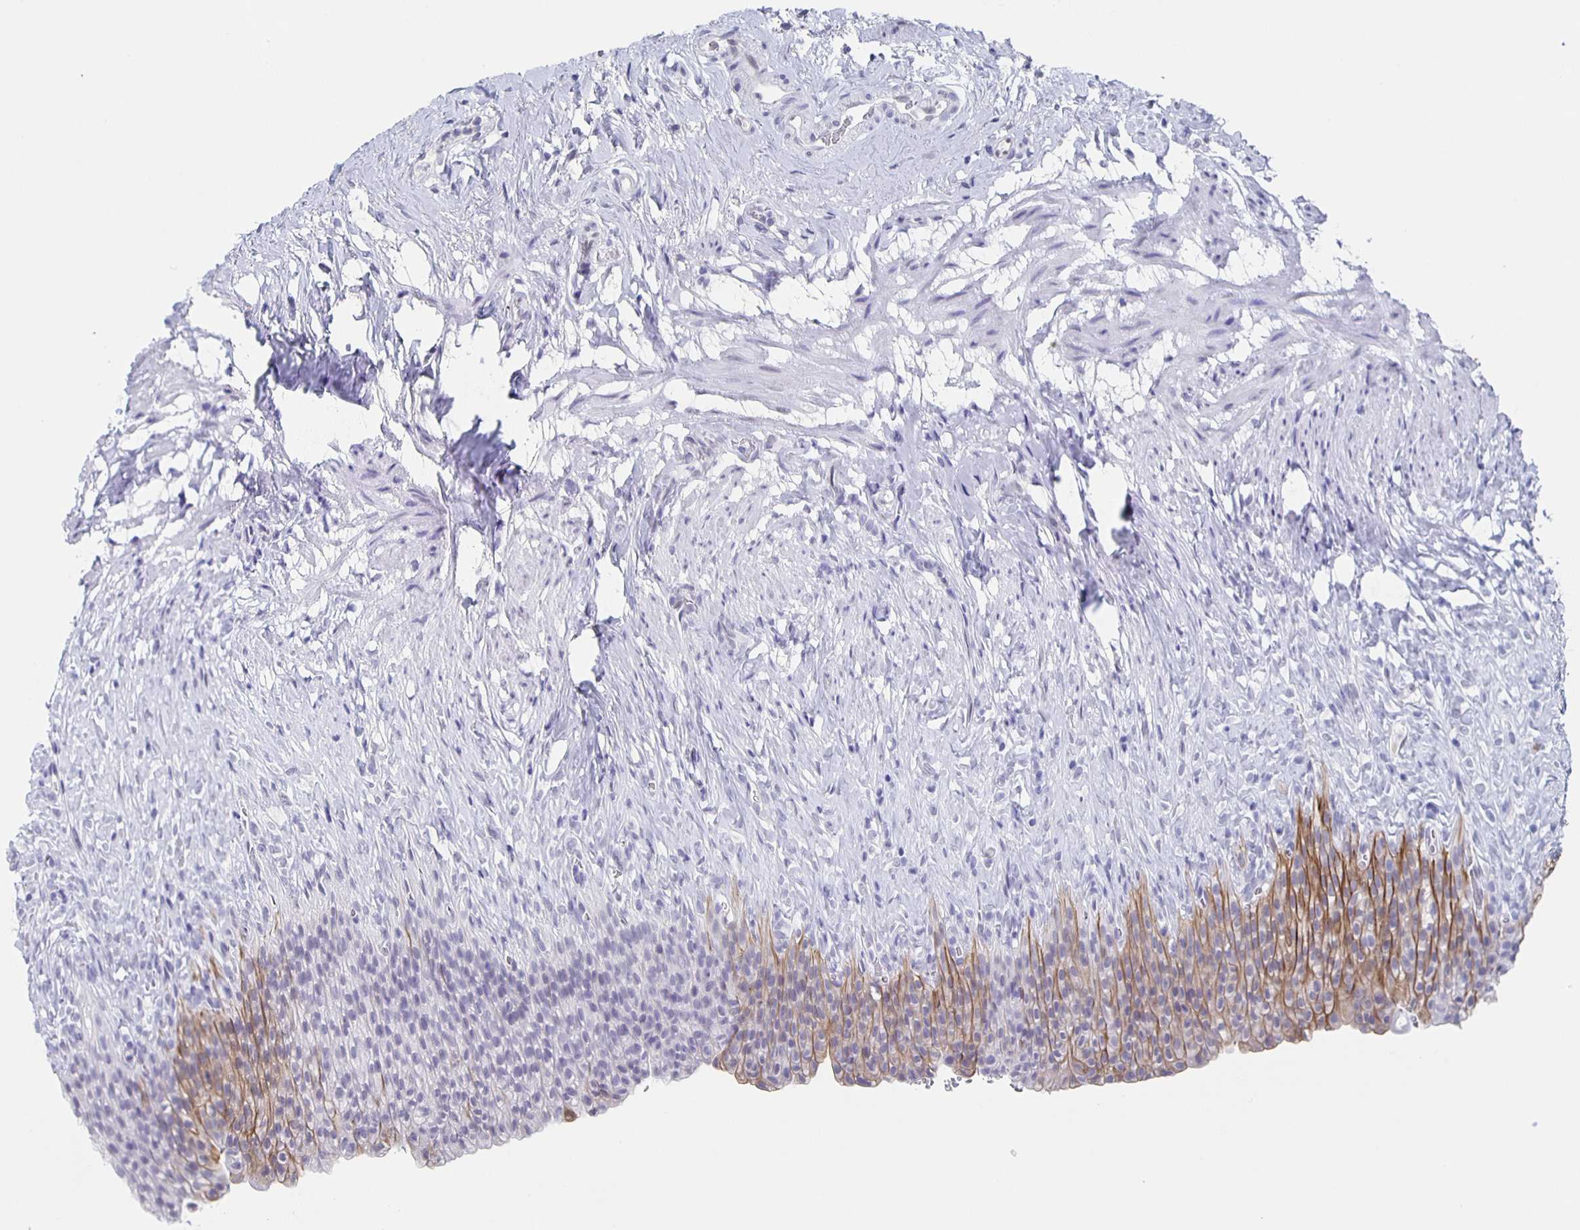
{"staining": {"intensity": "strong", "quantity": "25%-75%", "location": "cytoplasmic/membranous"}, "tissue": "urinary bladder", "cell_type": "Urothelial cells", "image_type": "normal", "snomed": [{"axis": "morphology", "description": "Normal tissue, NOS"}, {"axis": "topography", "description": "Urinary bladder"}, {"axis": "topography", "description": "Prostate"}], "caption": "Normal urinary bladder was stained to show a protein in brown. There is high levels of strong cytoplasmic/membranous staining in approximately 25%-75% of urothelial cells. The staining was performed using DAB (3,3'-diaminobenzidine) to visualize the protein expression in brown, while the nuclei were stained in blue with hematoxylin (Magnification: 20x).", "gene": "CCDC17", "patient": {"sex": "male", "age": 76}}